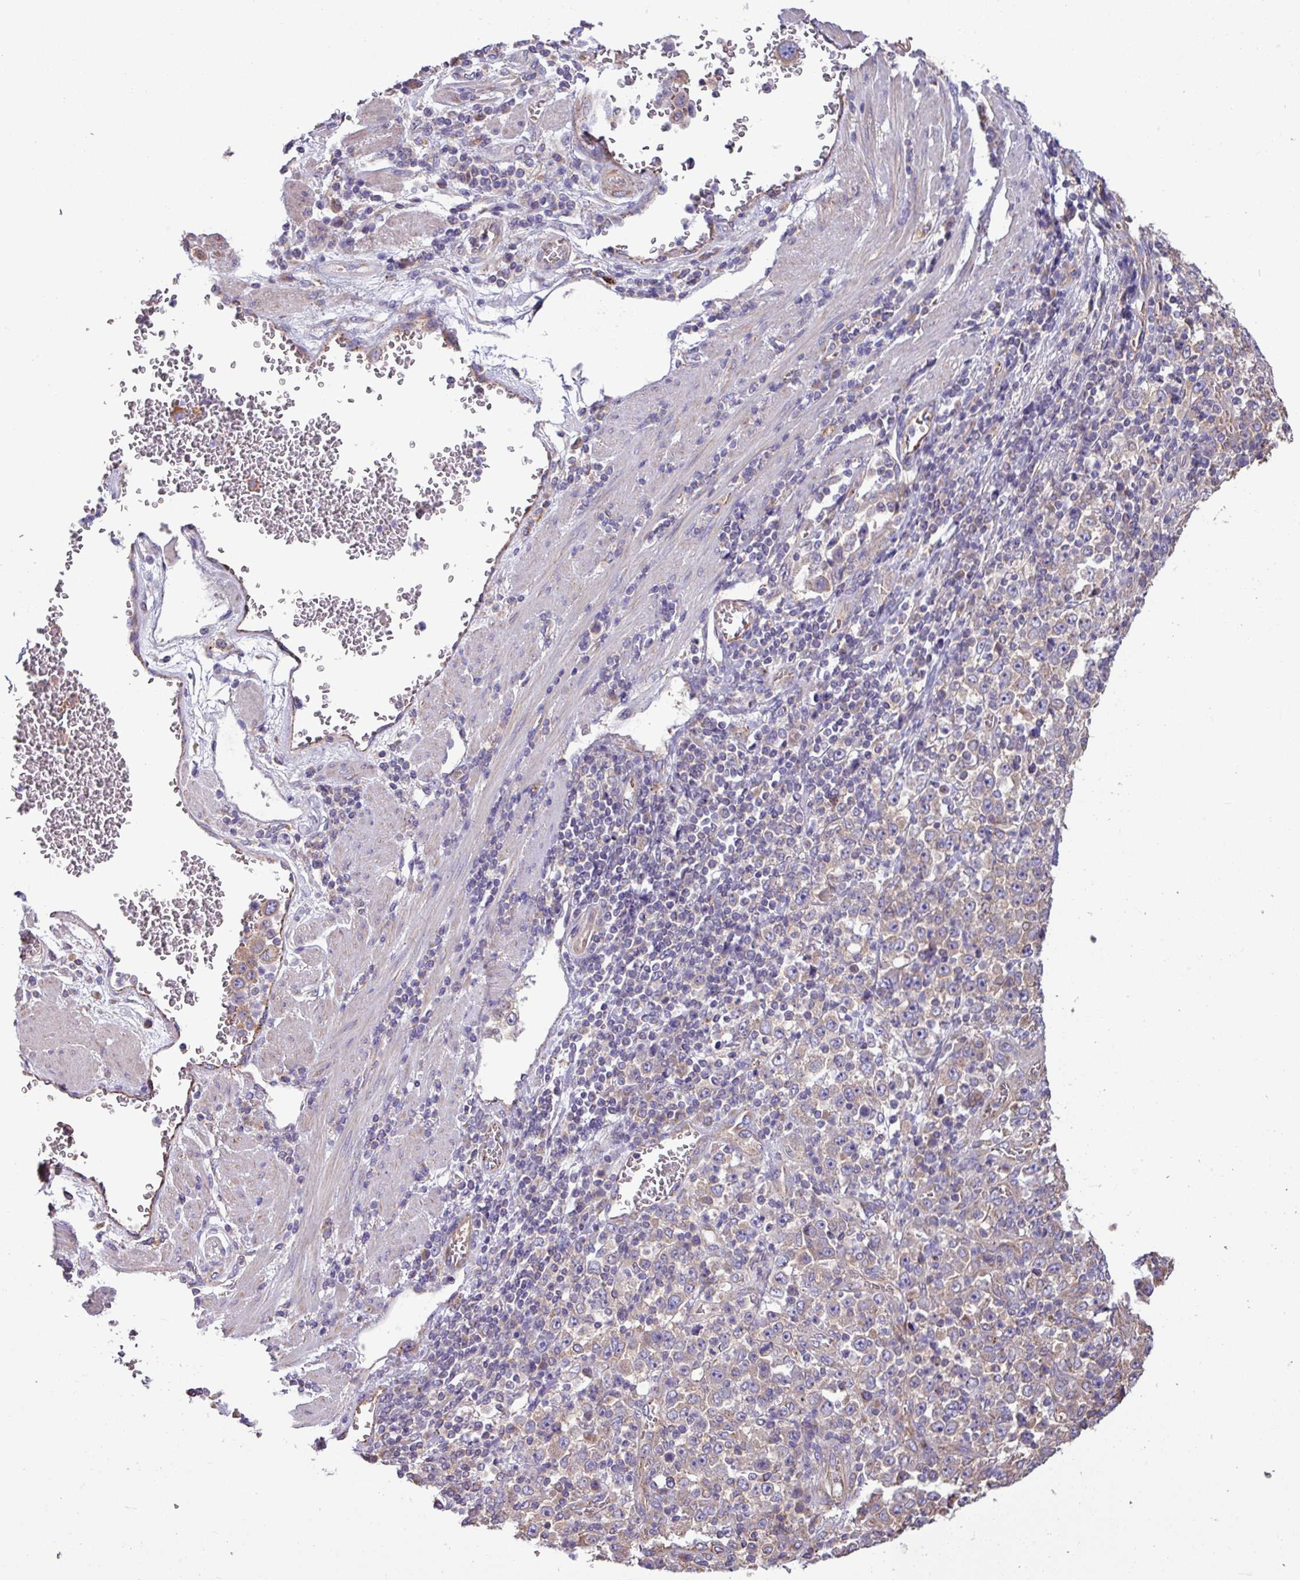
{"staining": {"intensity": "weak", "quantity": "<25%", "location": "cytoplasmic/membranous"}, "tissue": "stomach cancer", "cell_type": "Tumor cells", "image_type": "cancer", "snomed": [{"axis": "morphology", "description": "Normal tissue, NOS"}, {"axis": "morphology", "description": "Adenocarcinoma, NOS"}, {"axis": "topography", "description": "Stomach, upper"}, {"axis": "topography", "description": "Stomach"}], "caption": "Immunohistochemical staining of stomach cancer (adenocarcinoma) demonstrates no significant expression in tumor cells. (DAB (3,3'-diaminobenzidine) IHC visualized using brightfield microscopy, high magnification).", "gene": "PPM1J", "patient": {"sex": "male", "age": 59}}